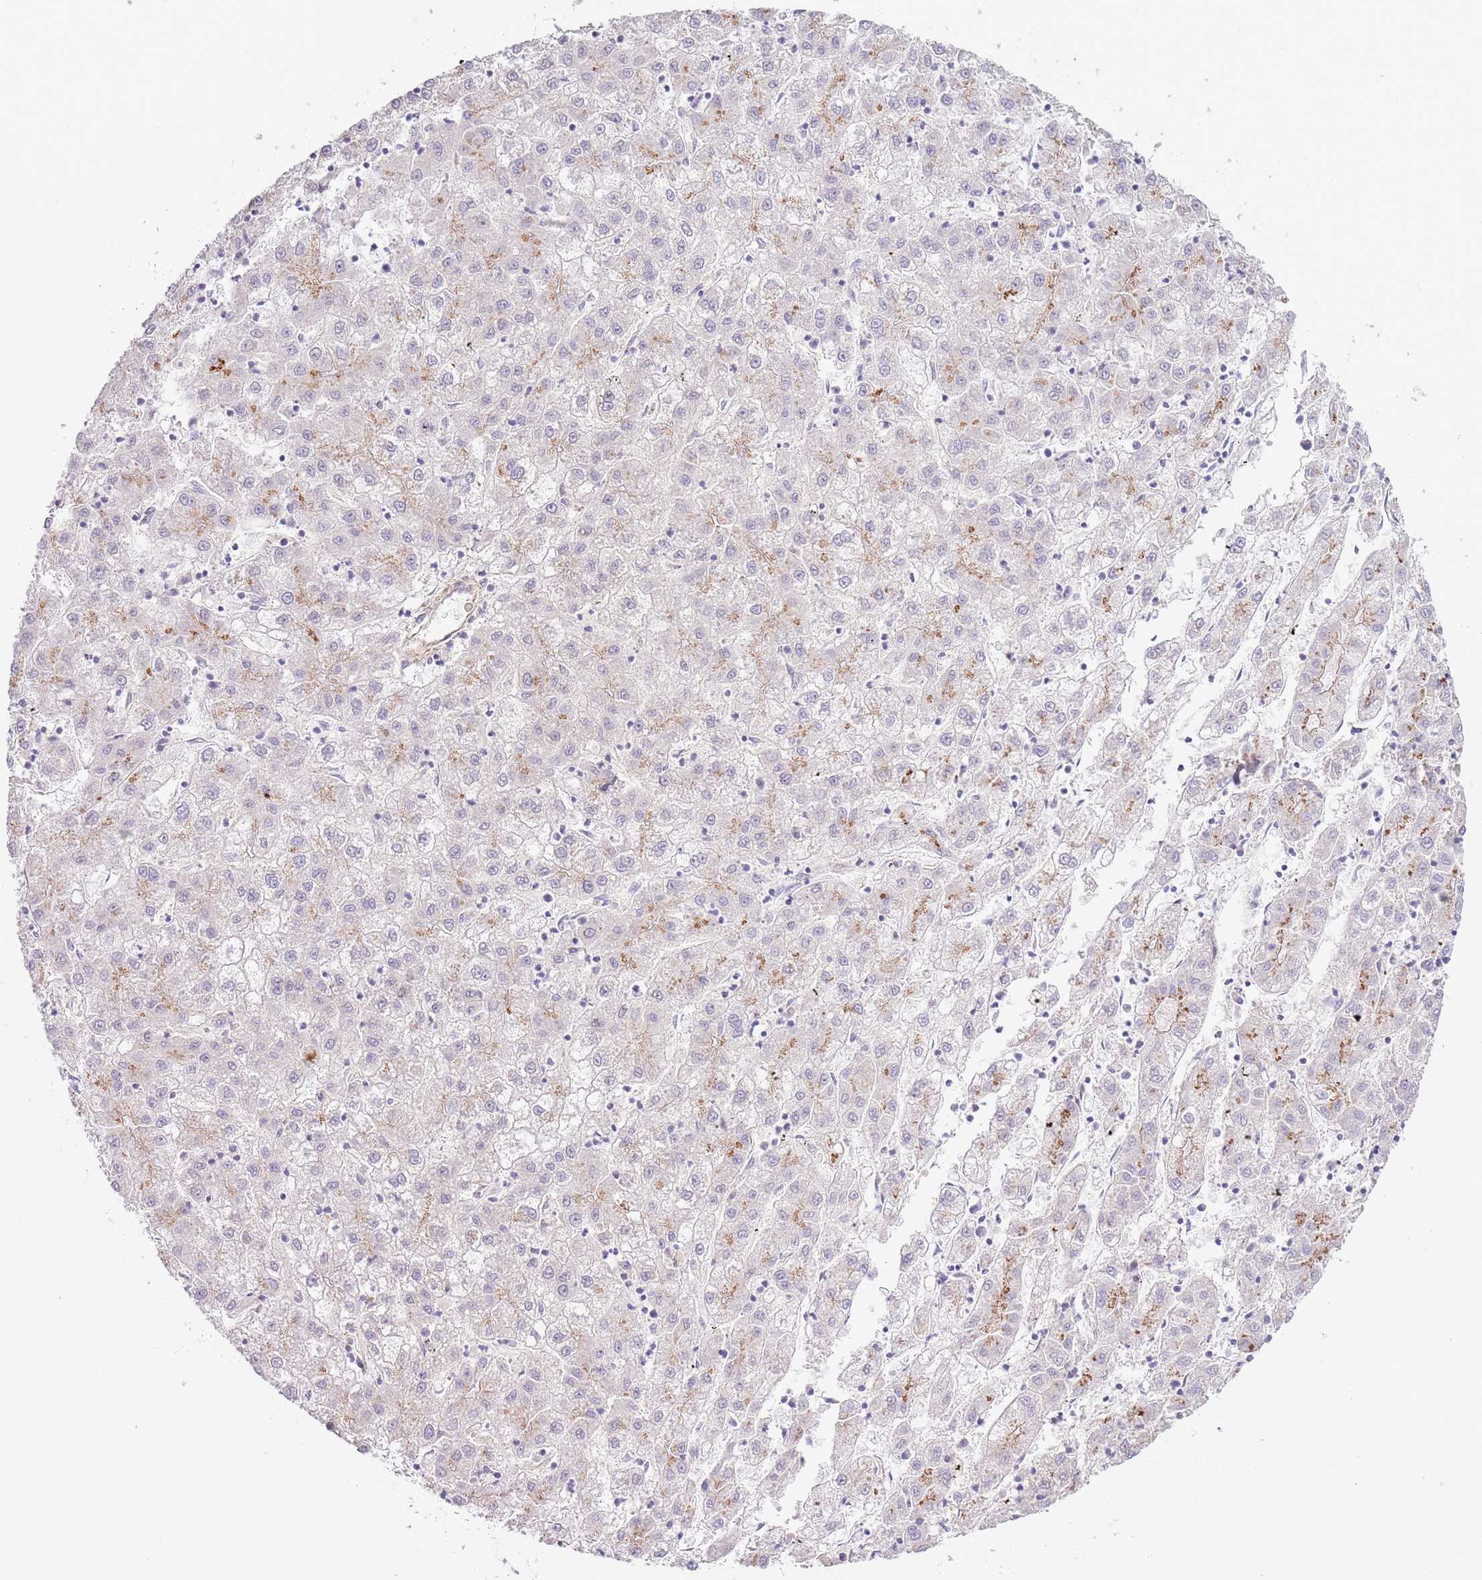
{"staining": {"intensity": "moderate", "quantity": "<25%", "location": "cytoplasmic/membranous"}, "tissue": "liver cancer", "cell_type": "Tumor cells", "image_type": "cancer", "snomed": [{"axis": "morphology", "description": "Carcinoma, Hepatocellular, NOS"}, {"axis": "topography", "description": "Liver"}], "caption": "Protein expression analysis of liver hepatocellular carcinoma shows moderate cytoplasmic/membranous expression in approximately <25% of tumor cells.", "gene": "MRO", "patient": {"sex": "male", "age": 72}}